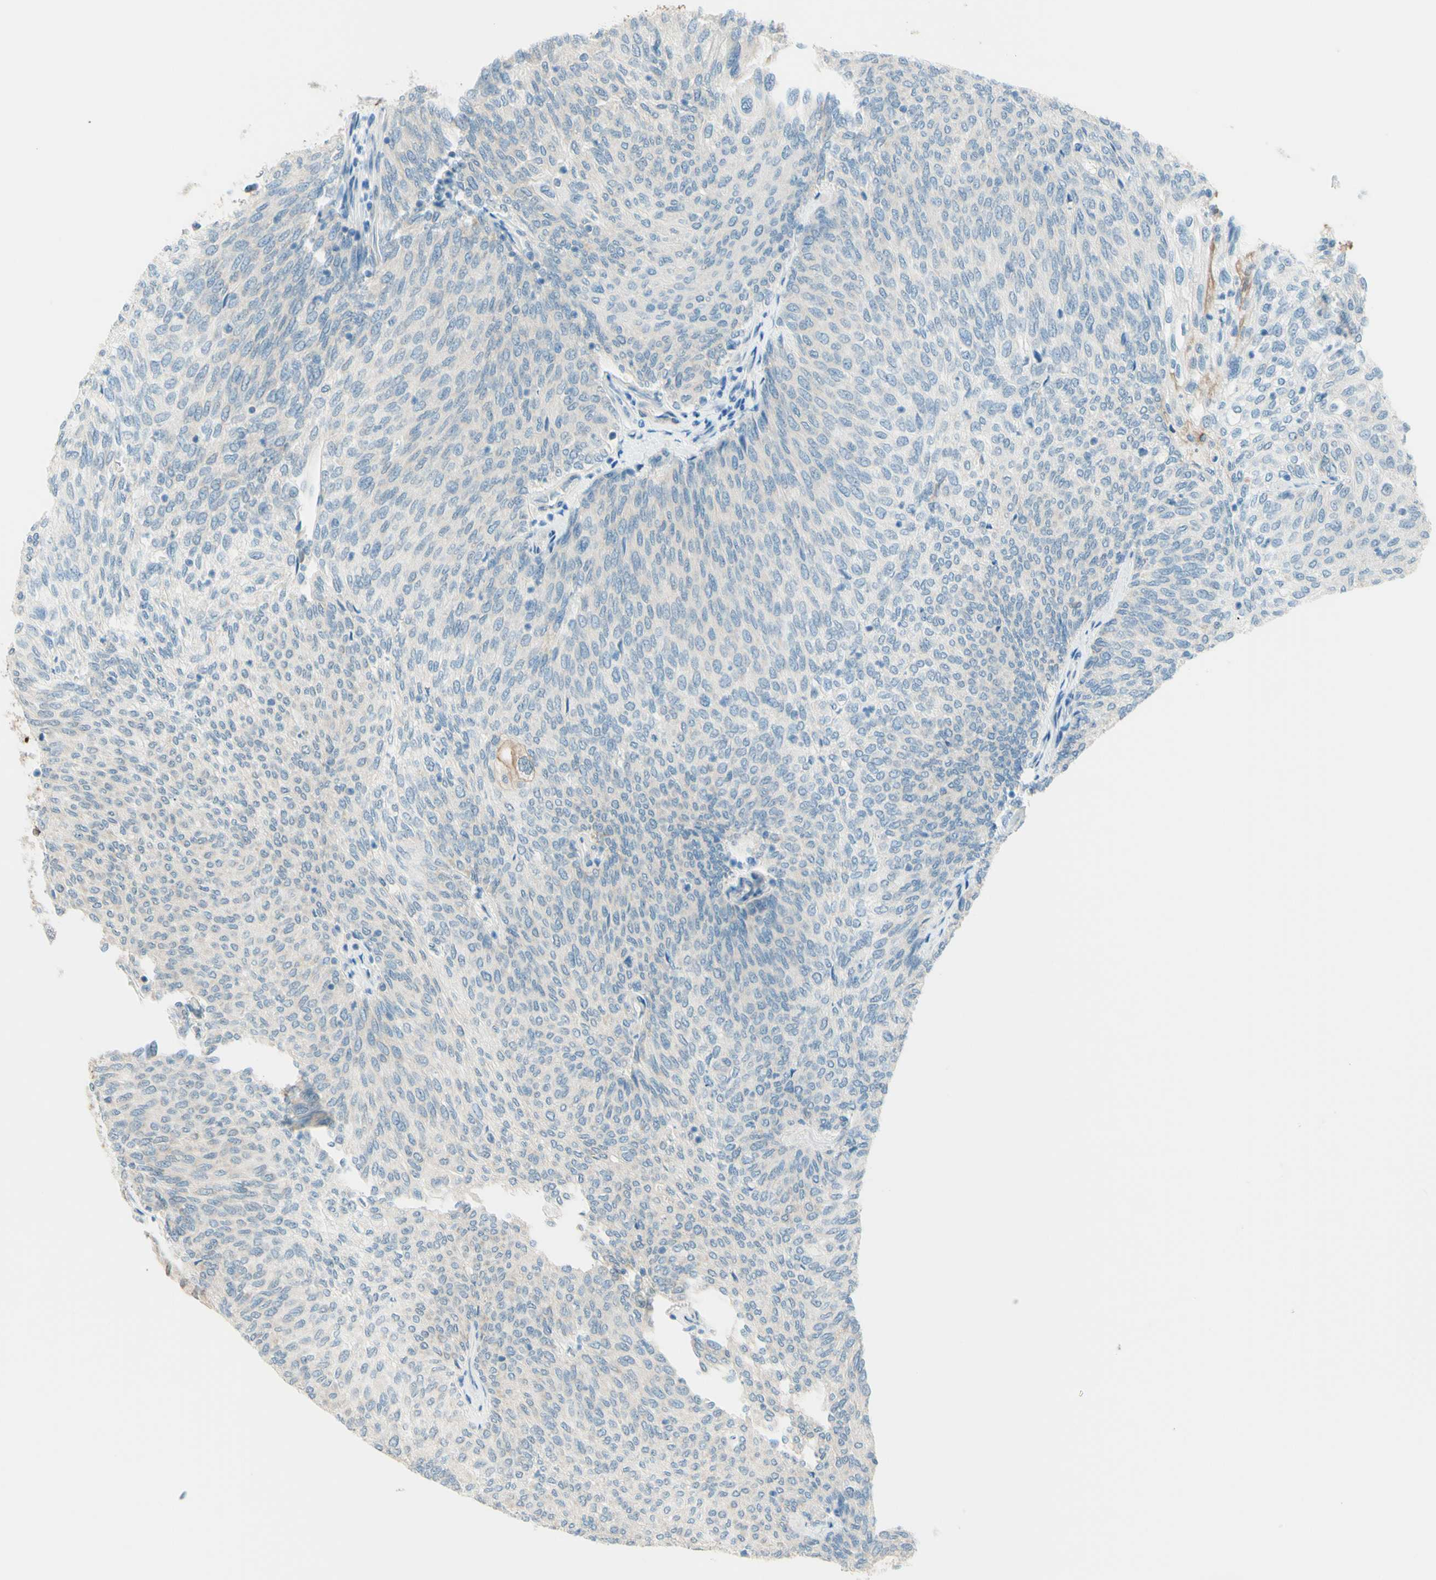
{"staining": {"intensity": "negative", "quantity": "none", "location": "none"}, "tissue": "urothelial cancer", "cell_type": "Tumor cells", "image_type": "cancer", "snomed": [{"axis": "morphology", "description": "Urothelial carcinoma, Low grade"}, {"axis": "topography", "description": "Urinary bladder"}], "caption": "Protein analysis of urothelial cancer shows no significant staining in tumor cells. (Immunohistochemistry (ihc), brightfield microscopy, high magnification).", "gene": "JPH1", "patient": {"sex": "female", "age": 79}}